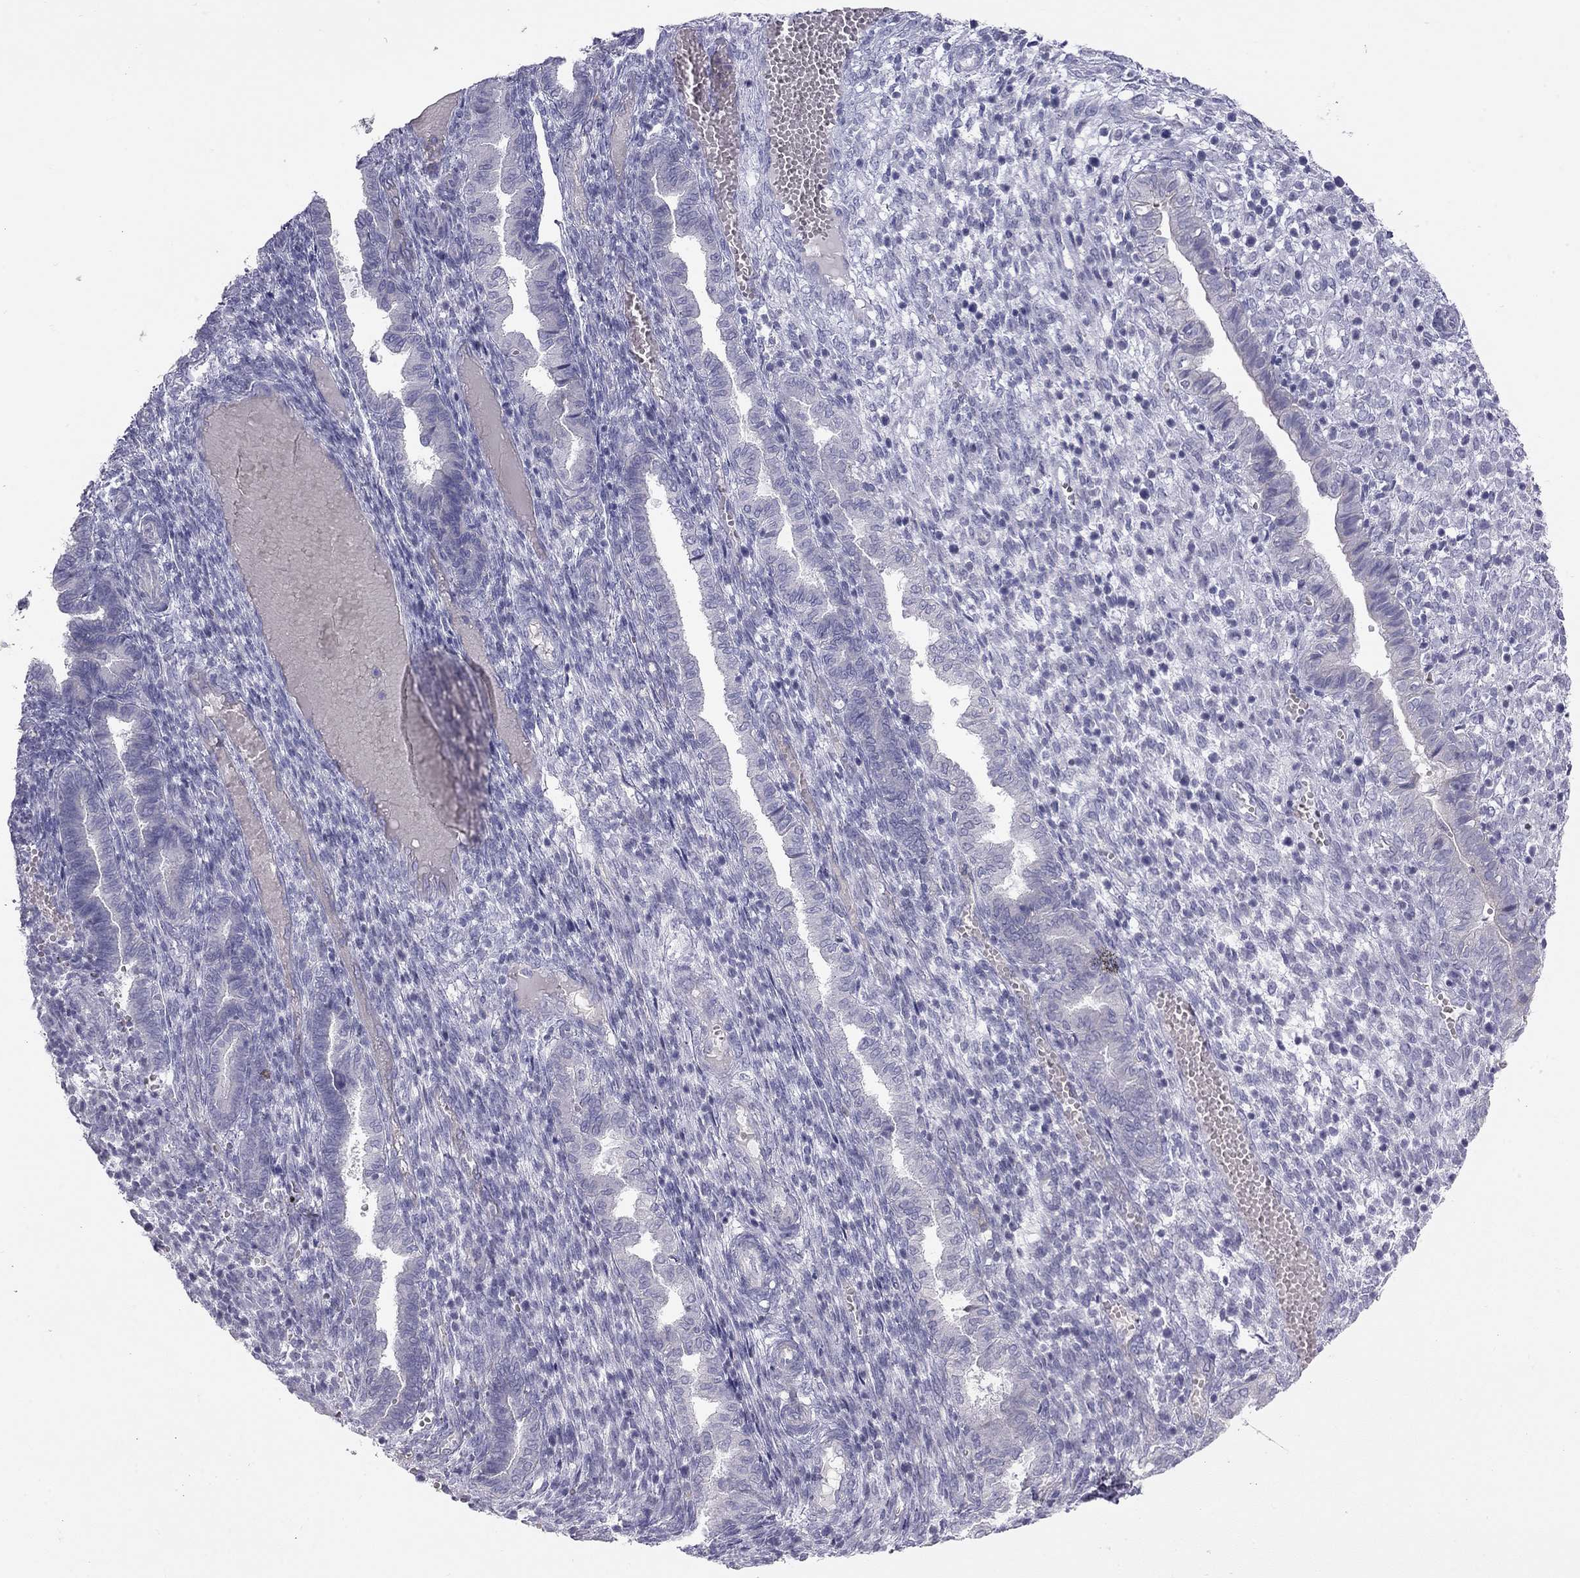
{"staining": {"intensity": "negative", "quantity": "none", "location": "none"}, "tissue": "endometrium", "cell_type": "Cells in endometrial stroma", "image_type": "normal", "snomed": [{"axis": "morphology", "description": "Normal tissue, NOS"}, {"axis": "topography", "description": "Endometrium"}], "caption": "Human endometrium stained for a protein using immunohistochemistry (IHC) displays no staining in cells in endometrial stroma.", "gene": "TDRD6", "patient": {"sex": "female", "age": 43}}